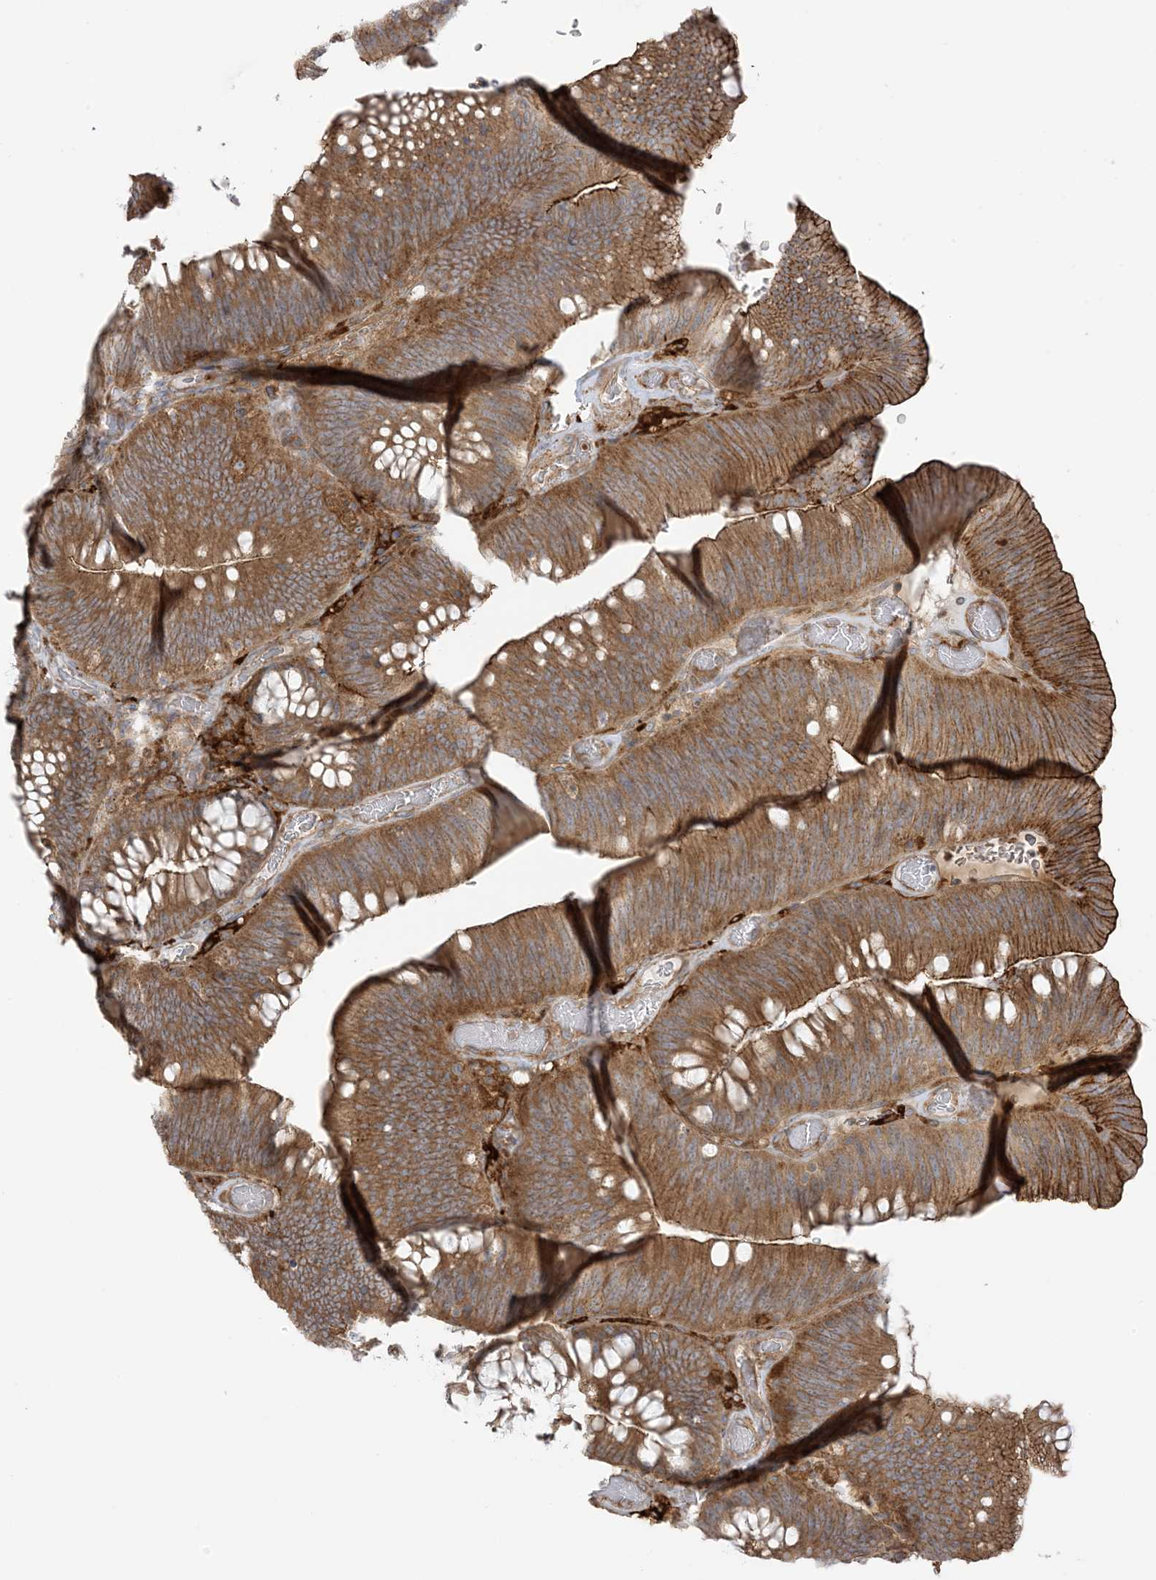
{"staining": {"intensity": "moderate", "quantity": ">75%", "location": "cytoplasmic/membranous"}, "tissue": "colorectal cancer", "cell_type": "Tumor cells", "image_type": "cancer", "snomed": [{"axis": "morphology", "description": "Normal tissue, NOS"}, {"axis": "topography", "description": "Colon"}], "caption": "A micrograph of colorectal cancer stained for a protein demonstrates moderate cytoplasmic/membranous brown staining in tumor cells.", "gene": "ICMT", "patient": {"sex": "female", "age": 82}}